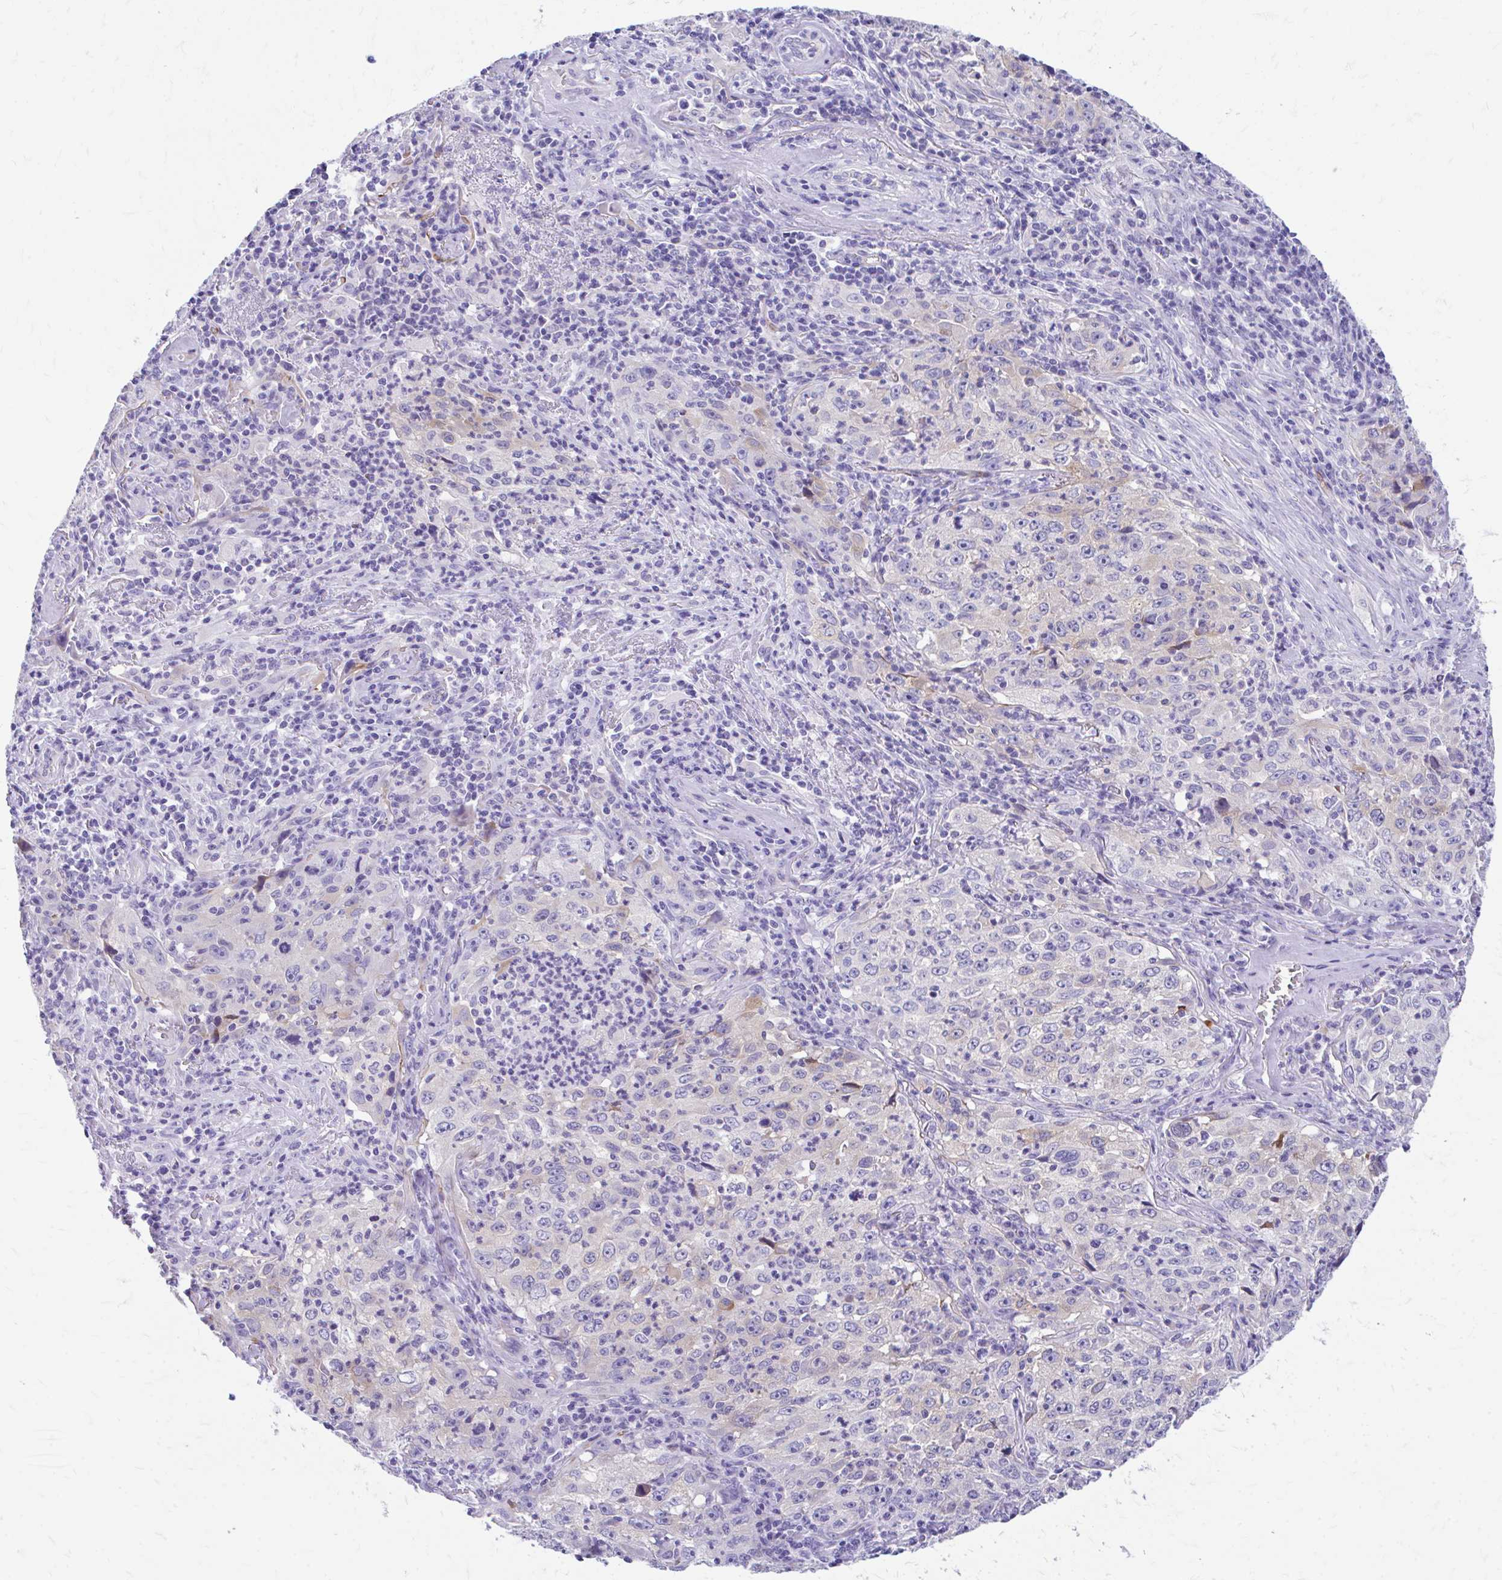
{"staining": {"intensity": "weak", "quantity": "<25%", "location": "cytoplasmic/membranous"}, "tissue": "lung cancer", "cell_type": "Tumor cells", "image_type": "cancer", "snomed": [{"axis": "morphology", "description": "Squamous cell carcinoma, NOS"}, {"axis": "topography", "description": "Lung"}], "caption": "This is a micrograph of immunohistochemistry (IHC) staining of lung squamous cell carcinoma, which shows no staining in tumor cells. Brightfield microscopy of immunohistochemistry (IHC) stained with DAB (brown) and hematoxylin (blue), captured at high magnification.", "gene": "KRIT1", "patient": {"sex": "male", "age": 71}}